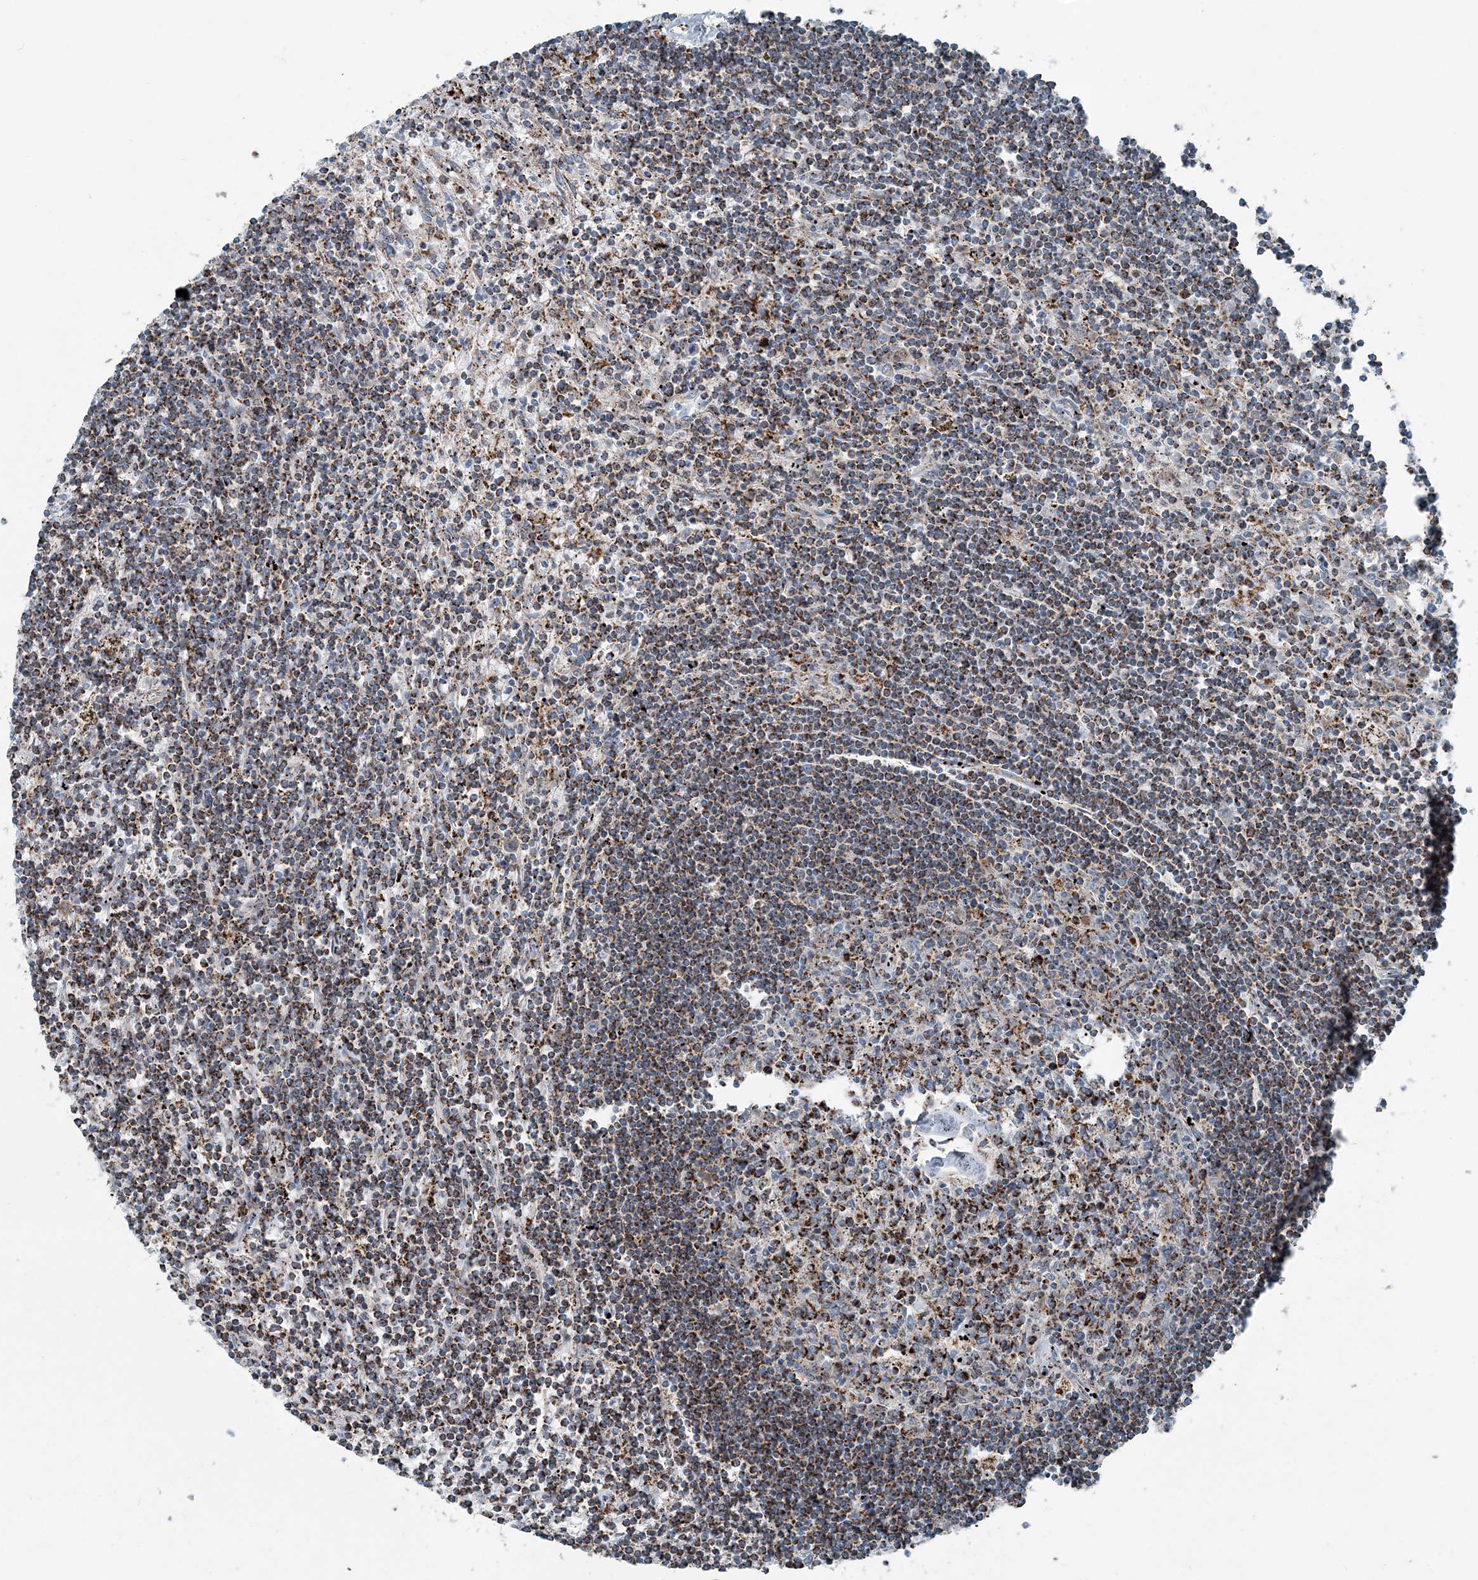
{"staining": {"intensity": "strong", "quantity": ">75%", "location": "cytoplasmic/membranous"}, "tissue": "lymphoma", "cell_type": "Tumor cells", "image_type": "cancer", "snomed": [{"axis": "morphology", "description": "Malignant lymphoma, non-Hodgkin's type, Low grade"}, {"axis": "topography", "description": "Spleen"}], "caption": "A brown stain labels strong cytoplasmic/membranous staining of a protein in low-grade malignant lymphoma, non-Hodgkin's type tumor cells.", "gene": "INTU", "patient": {"sex": "male", "age": 76}}